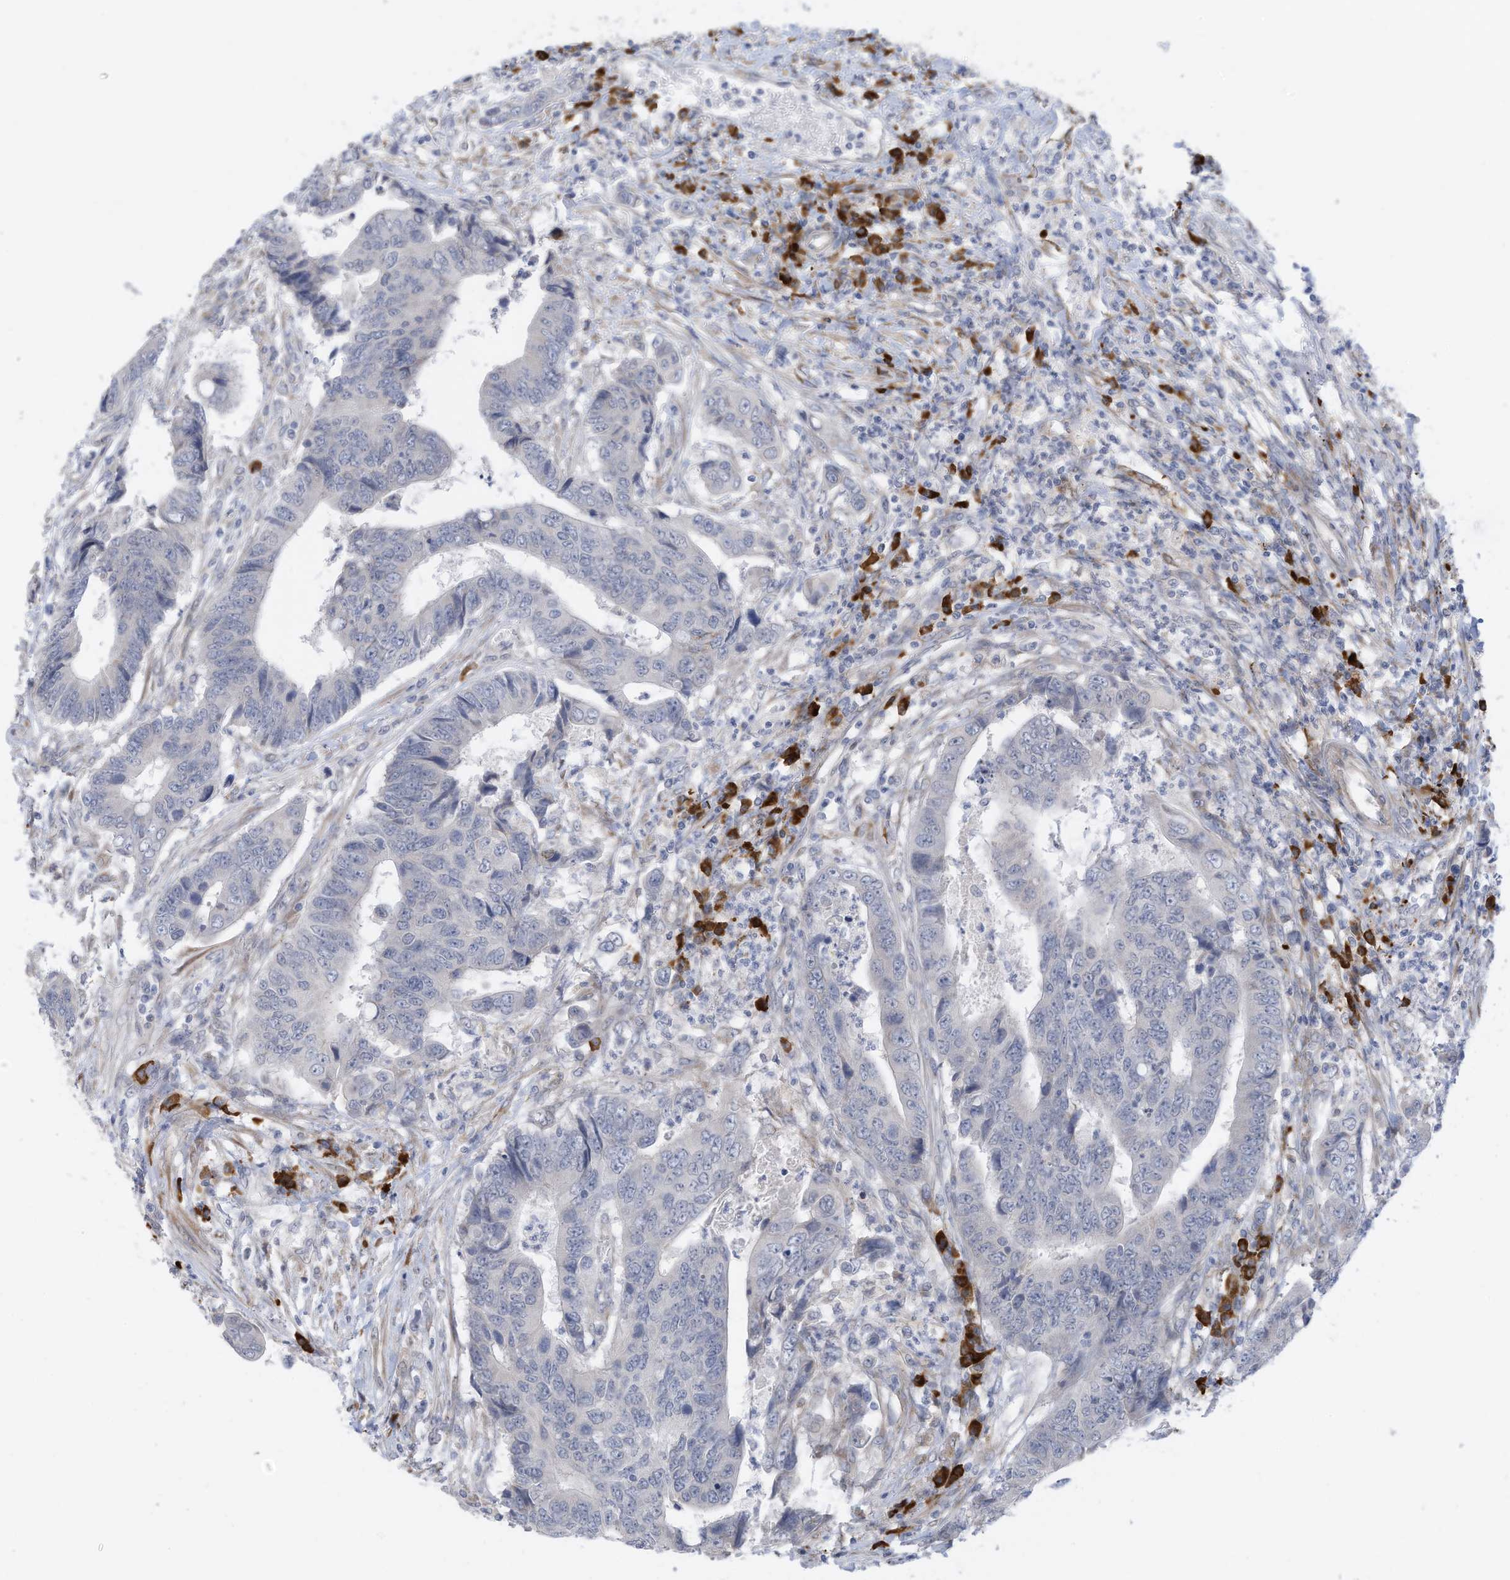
{"staining": {"intensity": "negative", "quantity": "none", "location": "none"}, "tissue": "colorectal cancer", "cell_type": "Tumor cells", "image_type": "cancer", "snomed": [{"axis": "morphology", "description": "Adenocarcinoma, NOS"}, {"axis": "topography", "description": "Rectum"}], "caption": "DAB (3,3'-diaminobenzidine) immunohistochemical staining of colorectal cancer shows no significant staining in tumor cells.", "gene": "ZNF292", "patient": {"sex": "male", "age": 84}}